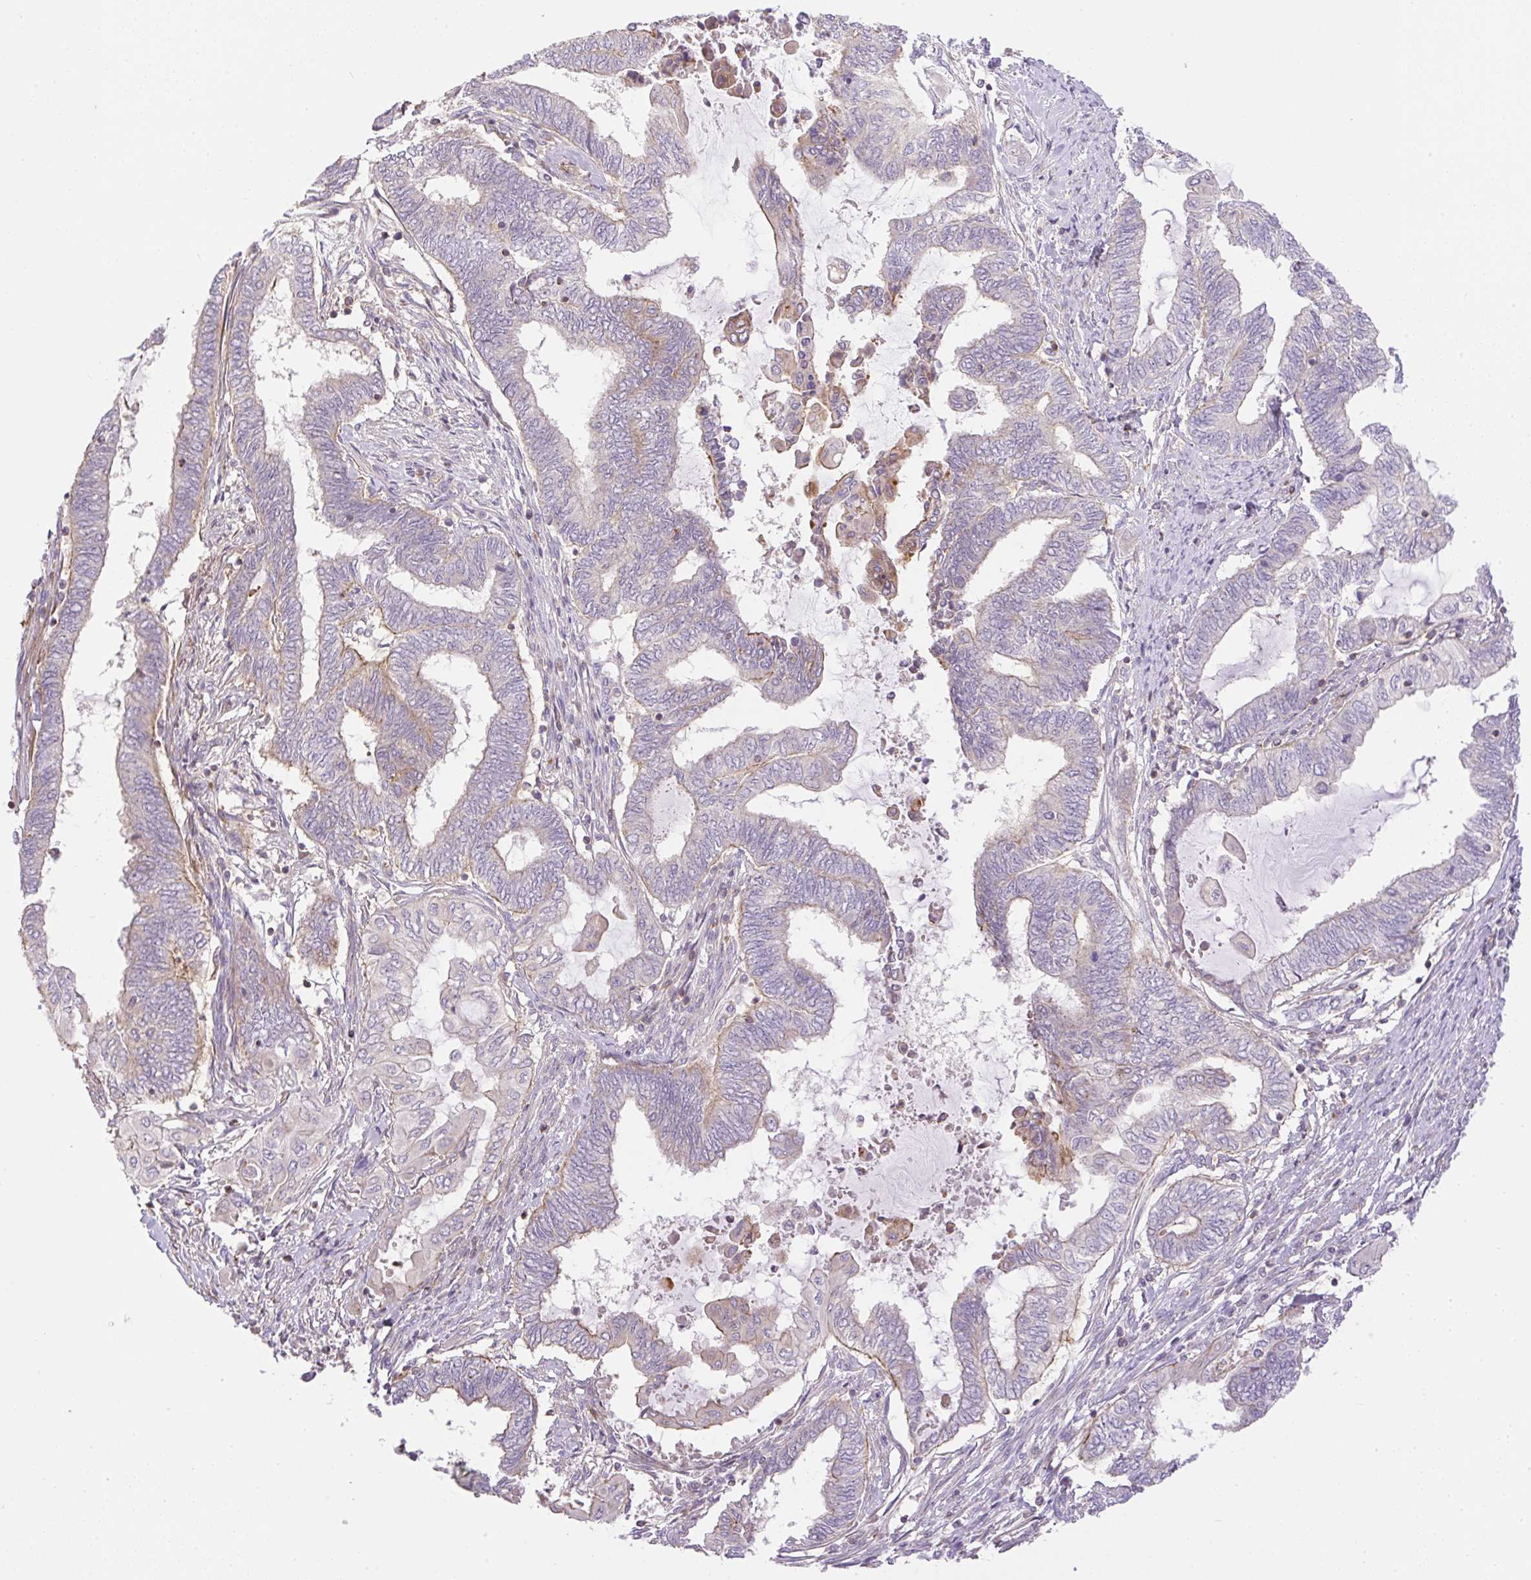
{"staining": {"intensity": "weak", "quantity": "<25%", "location": "cytoplasmic/membranous"}, "tissue": "endometrial cancer", "cell_type": "Tumor cells", "image_type": "cancer", "snomed": [{"axis": "morphology", "description": "Adenocarcinoma, NOS"}, {"axis": "topography", "description": "Uterus"}, {"axis": "topography", "description": "Endometrium"}], "caption": "IHC of endometrial cancer displays no expression in tumor cells.", "gene": "VPS25", "patient": {"sex": "female", "age": 70}}